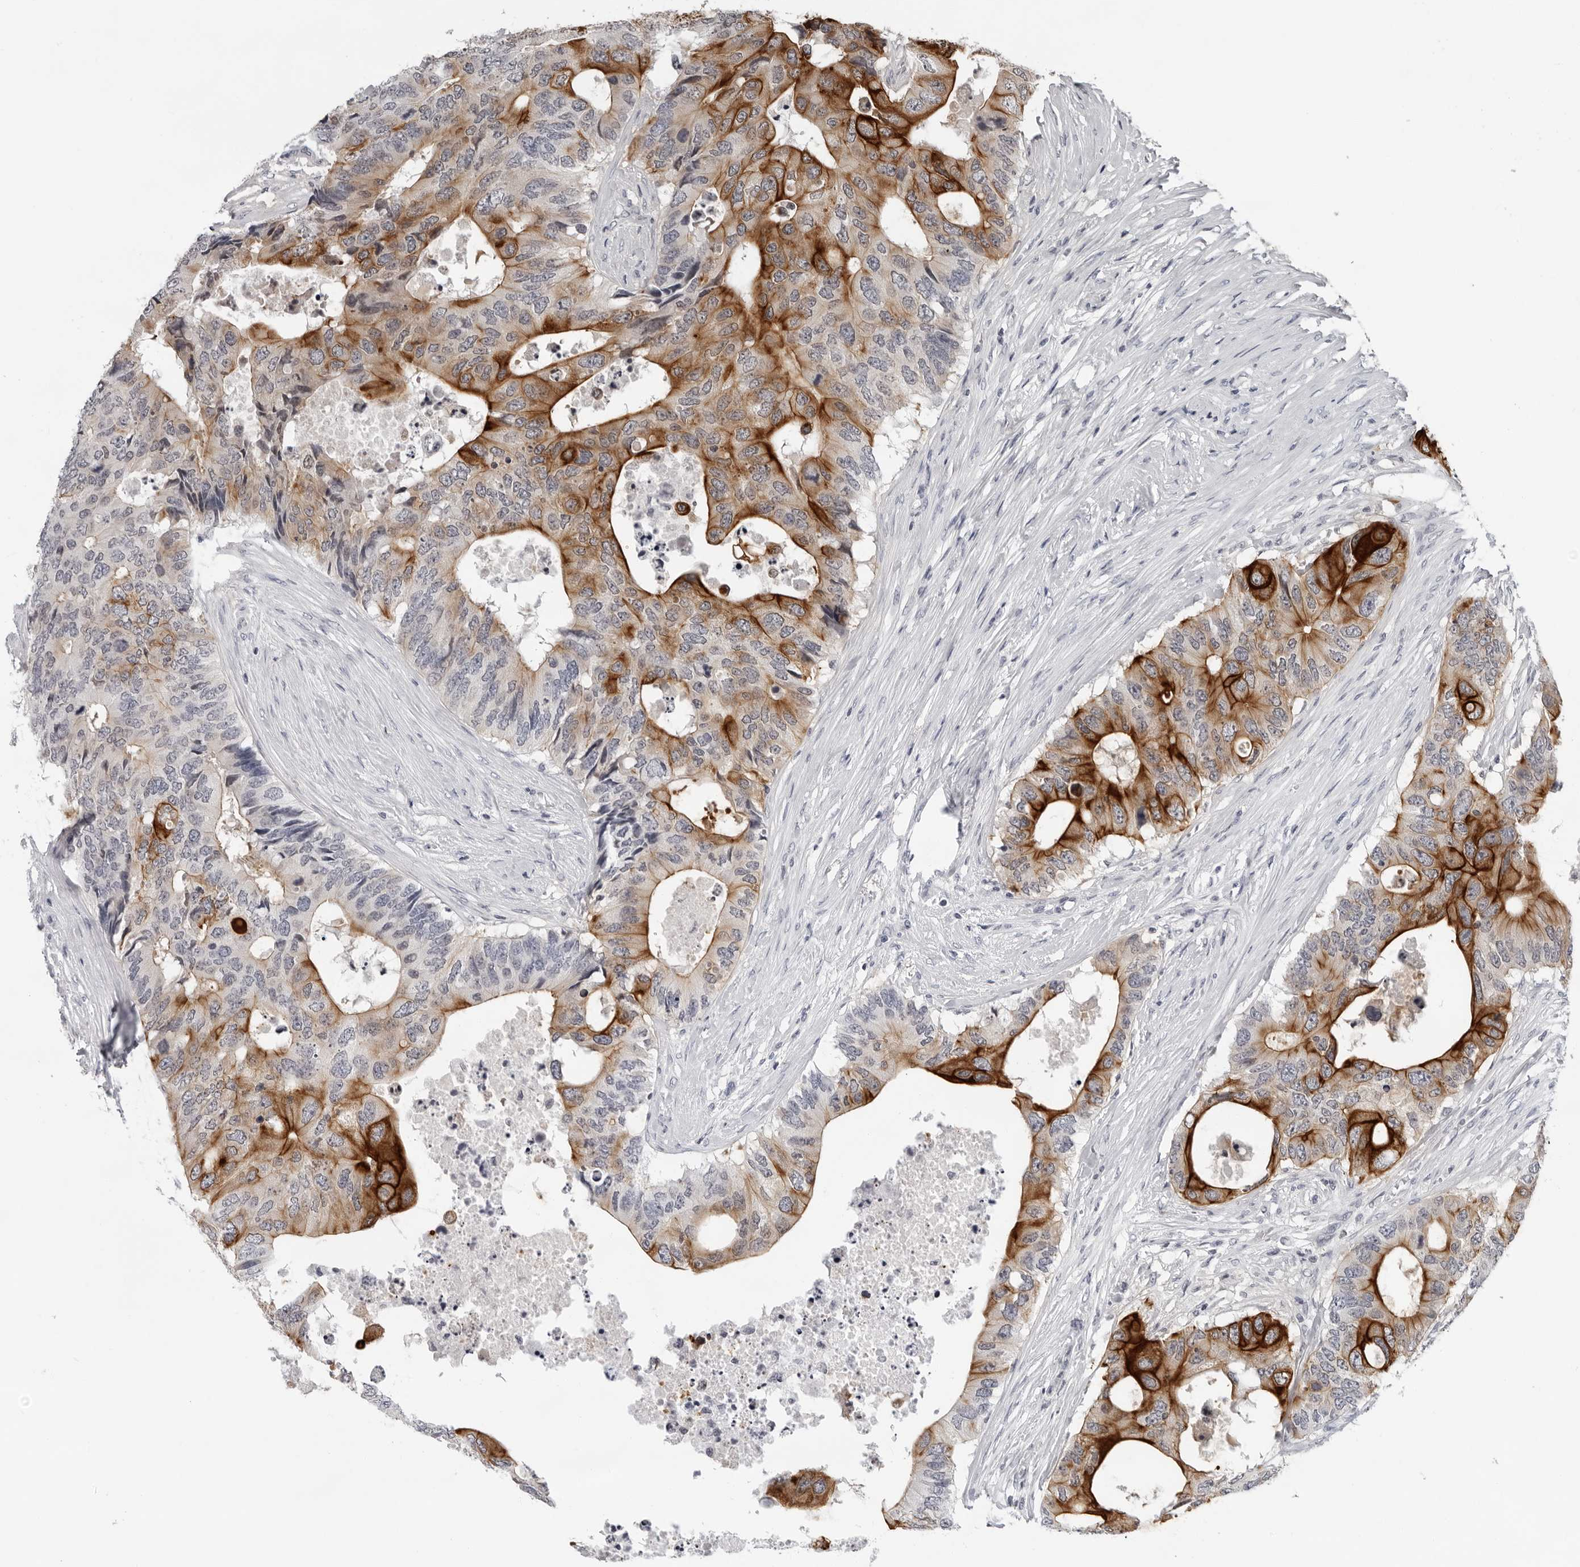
{"staining": {"intensity": "strong", "quantity": "25%-75%", "location": "cytoplasmic/membranous"}, "tissue": "colorectal cancer", "cell_type": "Tumor cells", "image_type": "cancer", "snomed": [{"axis": "morphology", "description": "Adenocarcinoma, NOS"}, {"axis": "topography", "description": "Colon"}], "caption": "There is high levels of strong cytoplasmic/membranous positivity in tumor cells of colorectal cancer, as demonstrated by immunohistochemical staining (brown color).", "gene": "CCDC28B", "patient": {"sex": "male", "age": 71}}